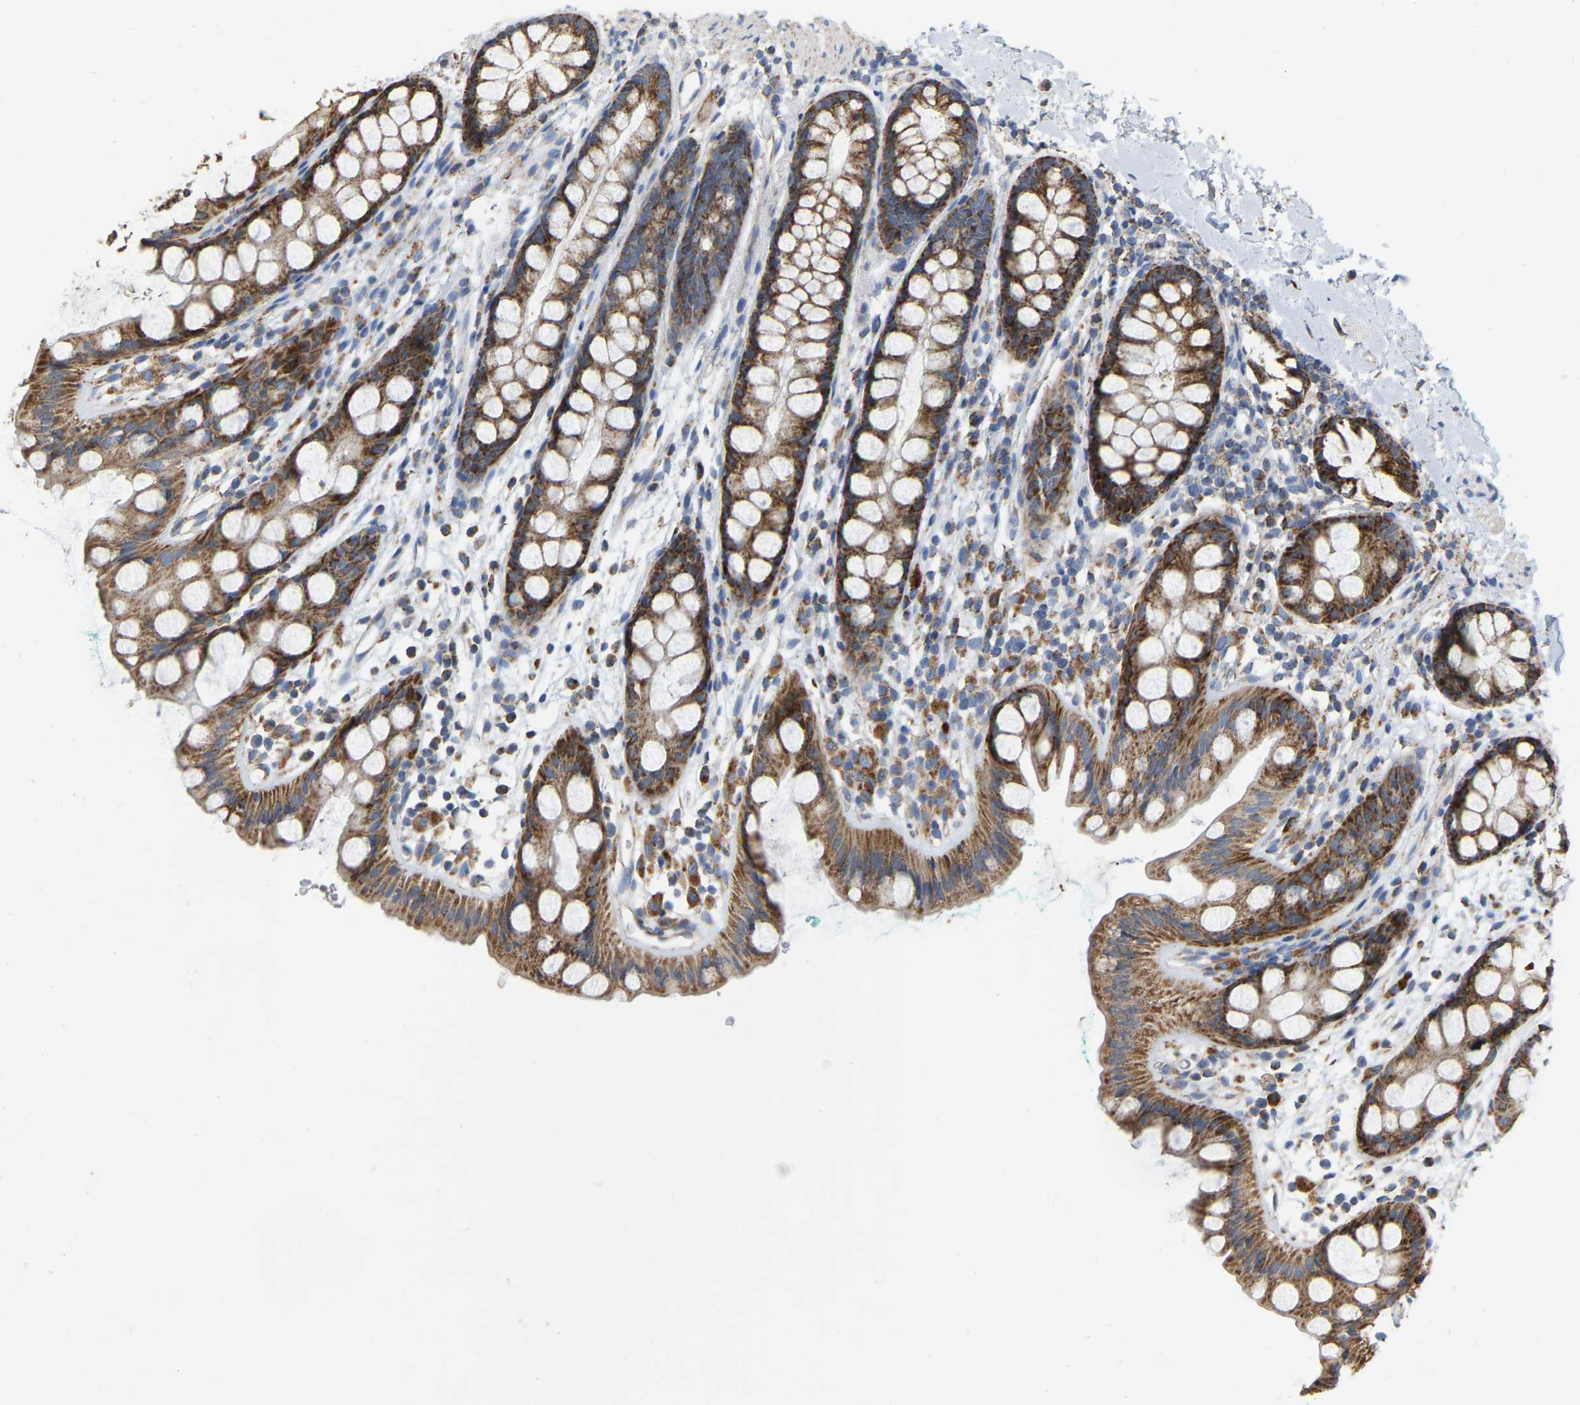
{"staining": {"intensity": "moderate", "quantity": ">75%", "location": "cytoplasmic/membranous"}, "tissue": "rectum", "cell_type": "Glandular cells", "image_type": "normal", "snomed": [{"axis": "morphology", "description": "Normal tissue, NOS"}, {"axis": "topography", "description": "Rectum"}], "caption": "Rectum stained for a protein demonstrates moderate cytoplasmic/membranous positivity in glandular cells. (DAB (3,3'-diaminobenzidine) IHC with brightfield microscopy, high magnification).", "gene": "CBLB", "patient": {"sex": "female", "age": 65}}